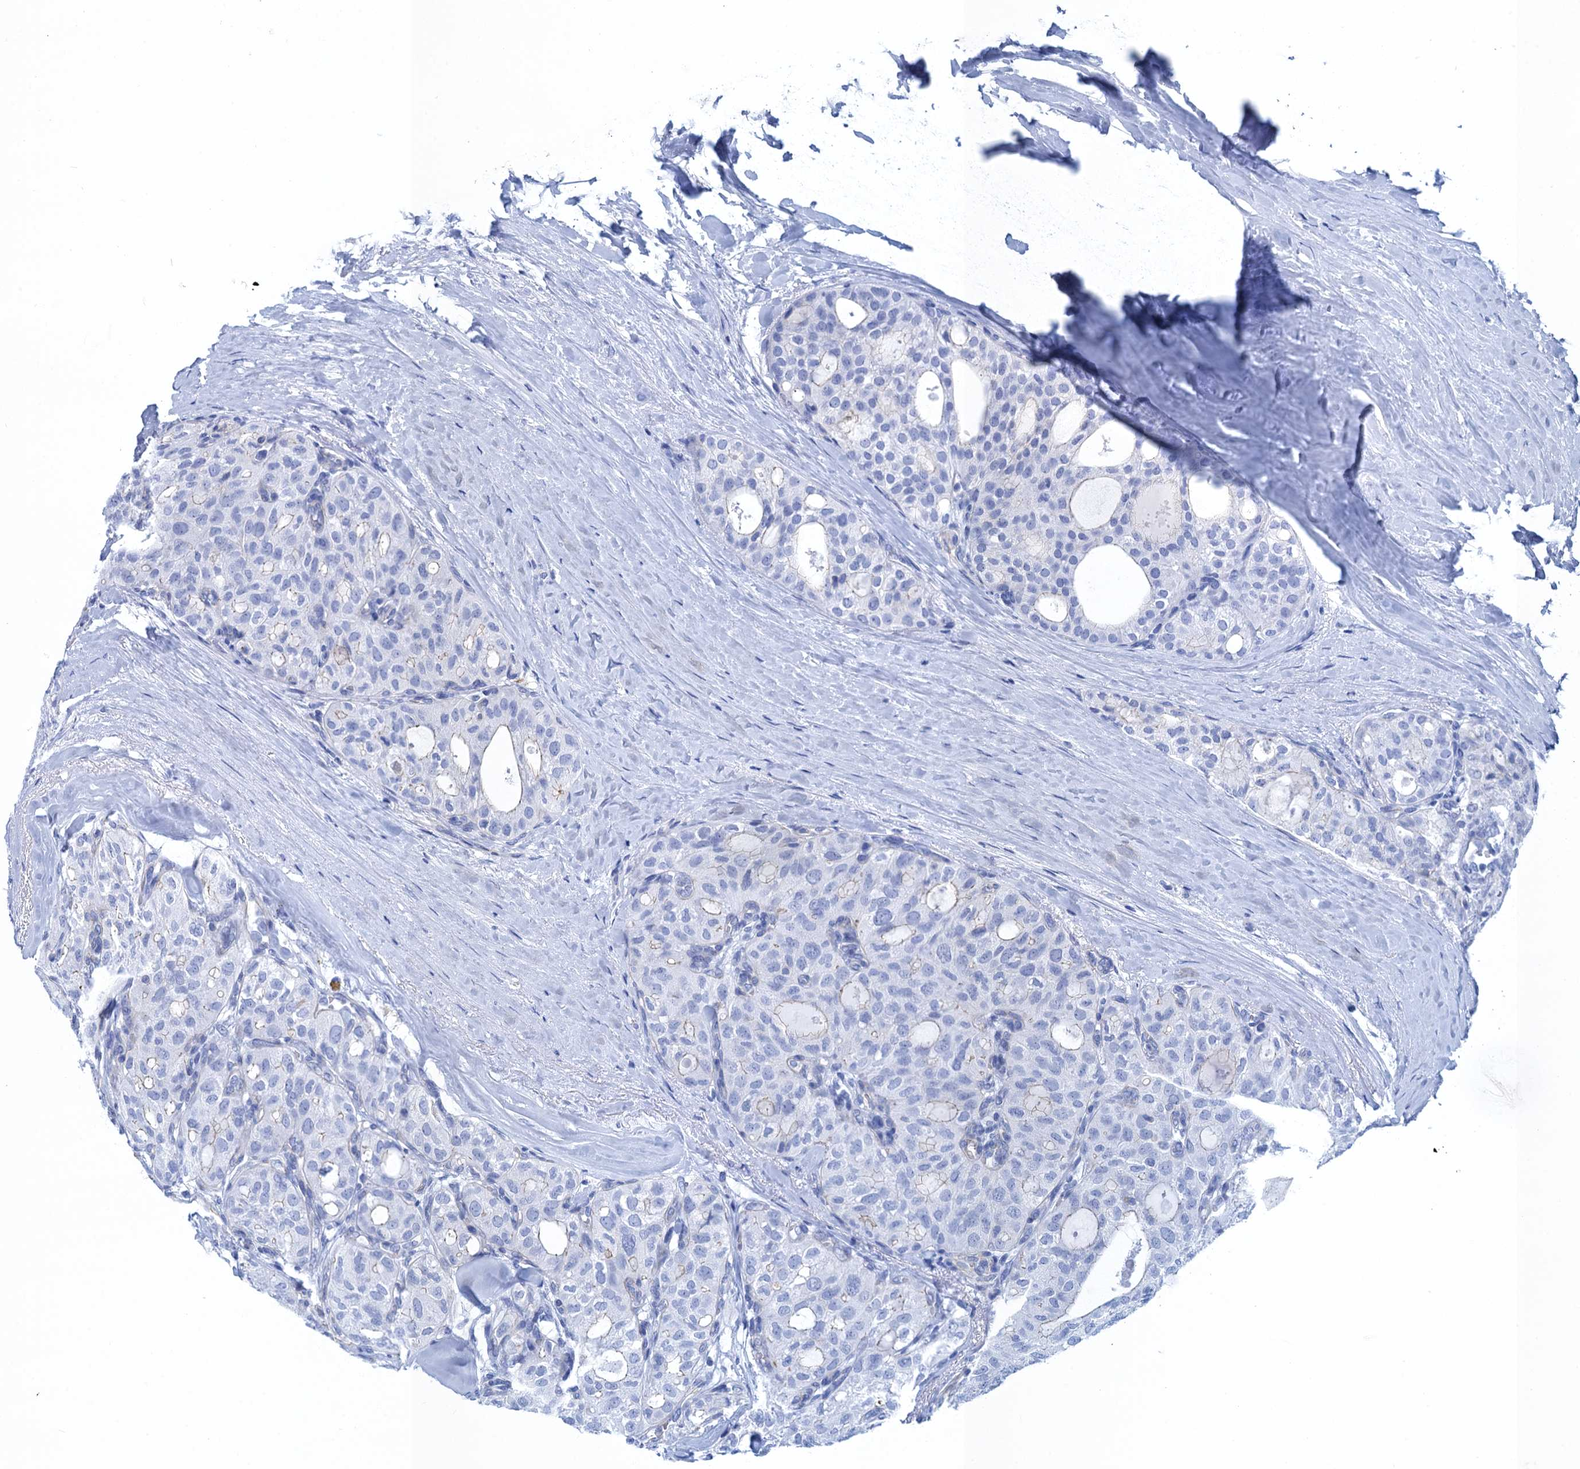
{"staining": {"intensity": "negative", "quantity": "none", "location": "none"}, "tissue": "thyroid cancer", "cell_type": "Tumor cells", "image_type": "cancer", "snomed": [{"axis": "morphology", "description": "Follicular adenoma carcinoma, NOS"}, {"axis": "topography", "description": "Thyroid gland"}], "caption": "Immunohistochemistry image of neoplastic tissue: follicular adenoma carcinoma (thyroid) stained with DAB shows no significant protein positivity in tumor cells.", "gene": "CALML5", "patient": {"sex": "male", "age": 75}}